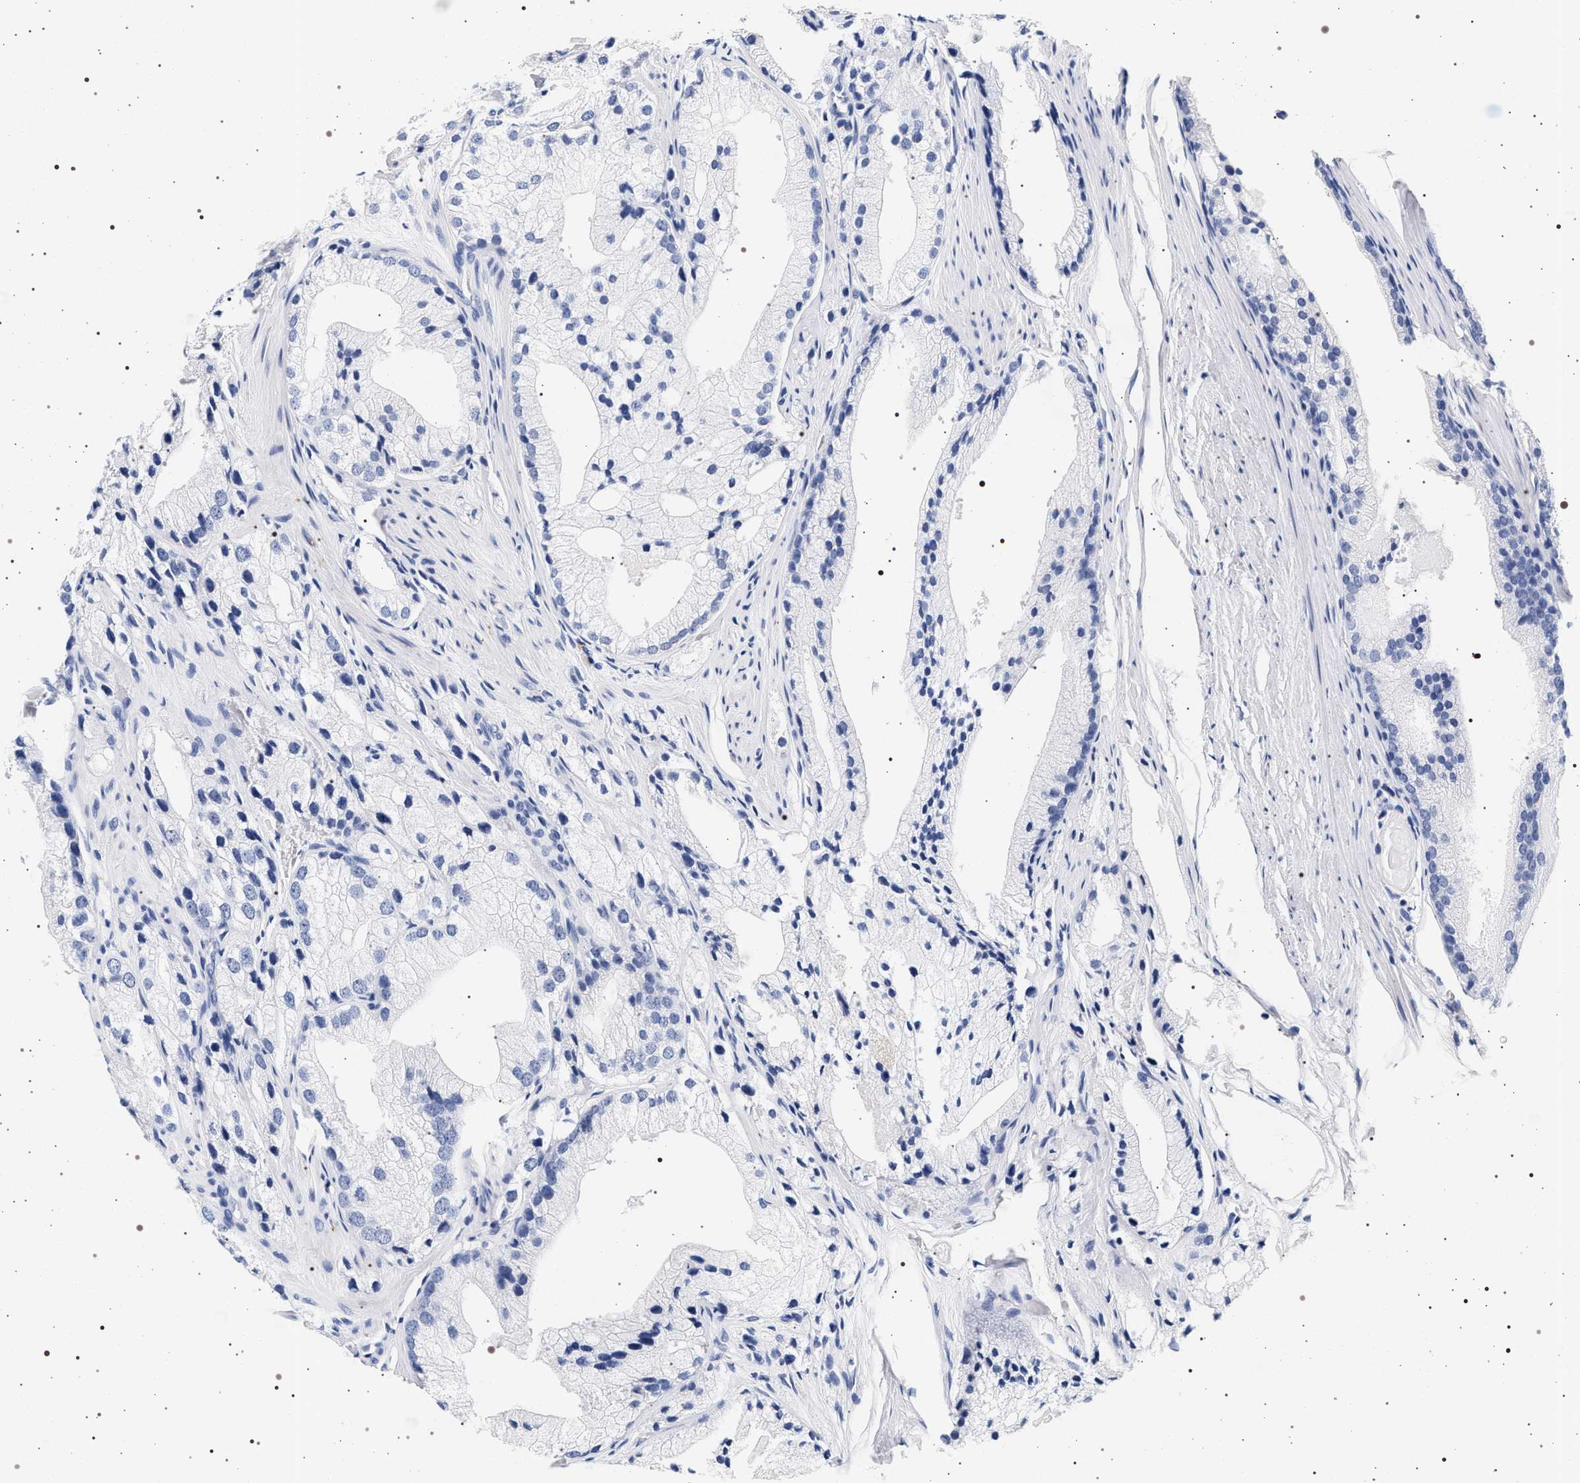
{"staining": {"intensity": "negative", "quantity": "none", "location": "none"}, "tissue": "prostate cancer", "cell_type": "Tumor cells", "image_type": "cancer", "snomed": [{"axis": "morphology", "description": "Adenocarcinoma, Low grade"}, {"axis": "topography", "description": "Prostate"}], "caption": "High magnification brightfield microscopy of prostate cancer stained with DAB (3,3'-diaminobenzidine) (brown) and counterstained with hematoxylin (blue): tumor cells show no significant expression.", "gene": "SYN1", "patient": {"sex": "male", "age": 69}}